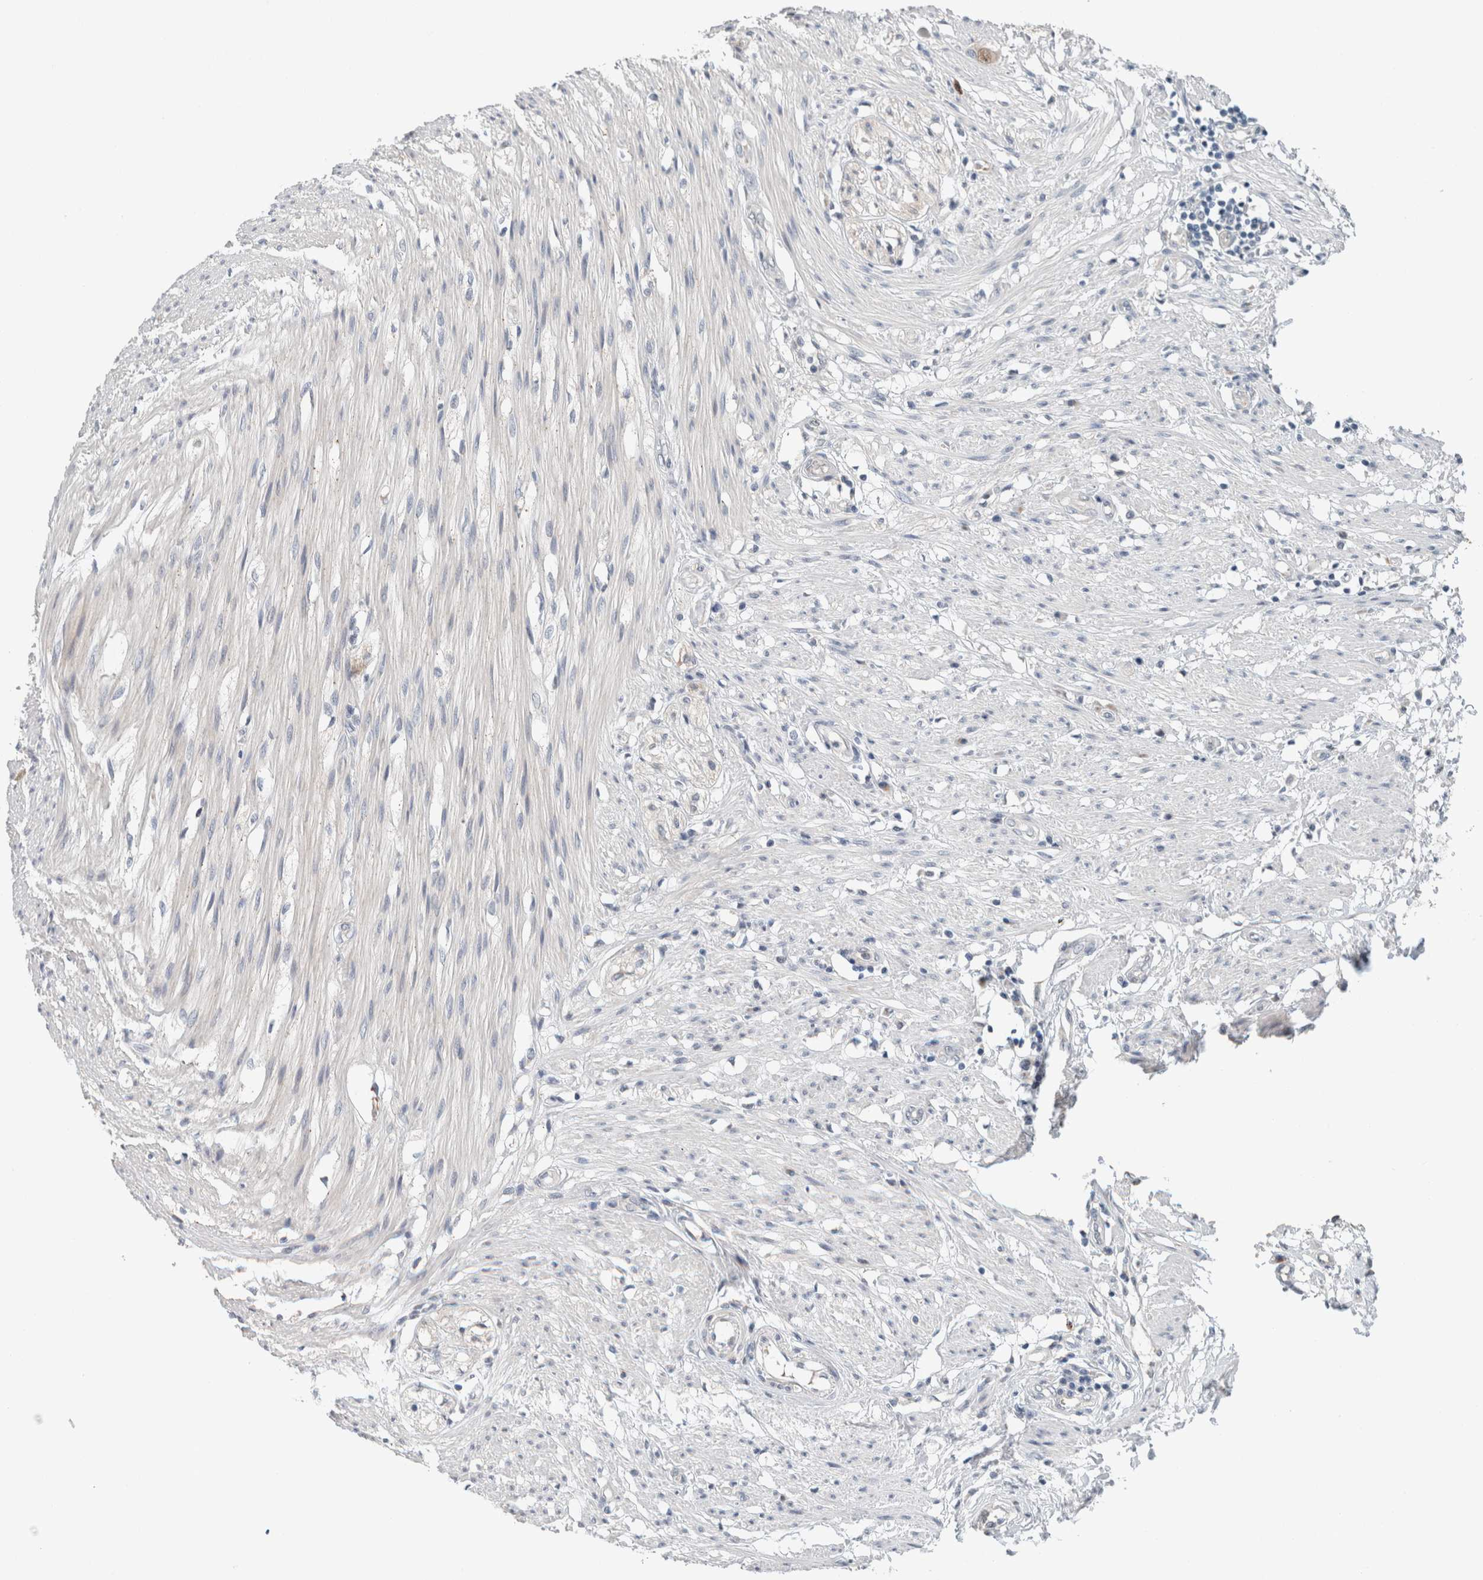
{"staining": {"intensity": "negative", "quantity": "none", "location": "none"}, "tissue": "smooth muscle", "cell_type": "Smooth muscle cells", "image_type": "normal", "snomed": [{"axis": "morphology", "description": "Normal tissue, NOS"}, {"axis": "morphology", "description": "Adenocarcinoma, NOS"}, {"axis": "topography", "description": "Smooth muscle"}, {"axis": "topography", "description": "Colon"}], "caption": "There is no significant expression in smooth muscle cells of smooth muscle. (Stains: DAB immunohistochemistry with hematoxylin counter stain, Microscopy: brightfield microscopy at high magnification).", "gene": "CRAT", "patient": {"sex": "male", "age": 14}}